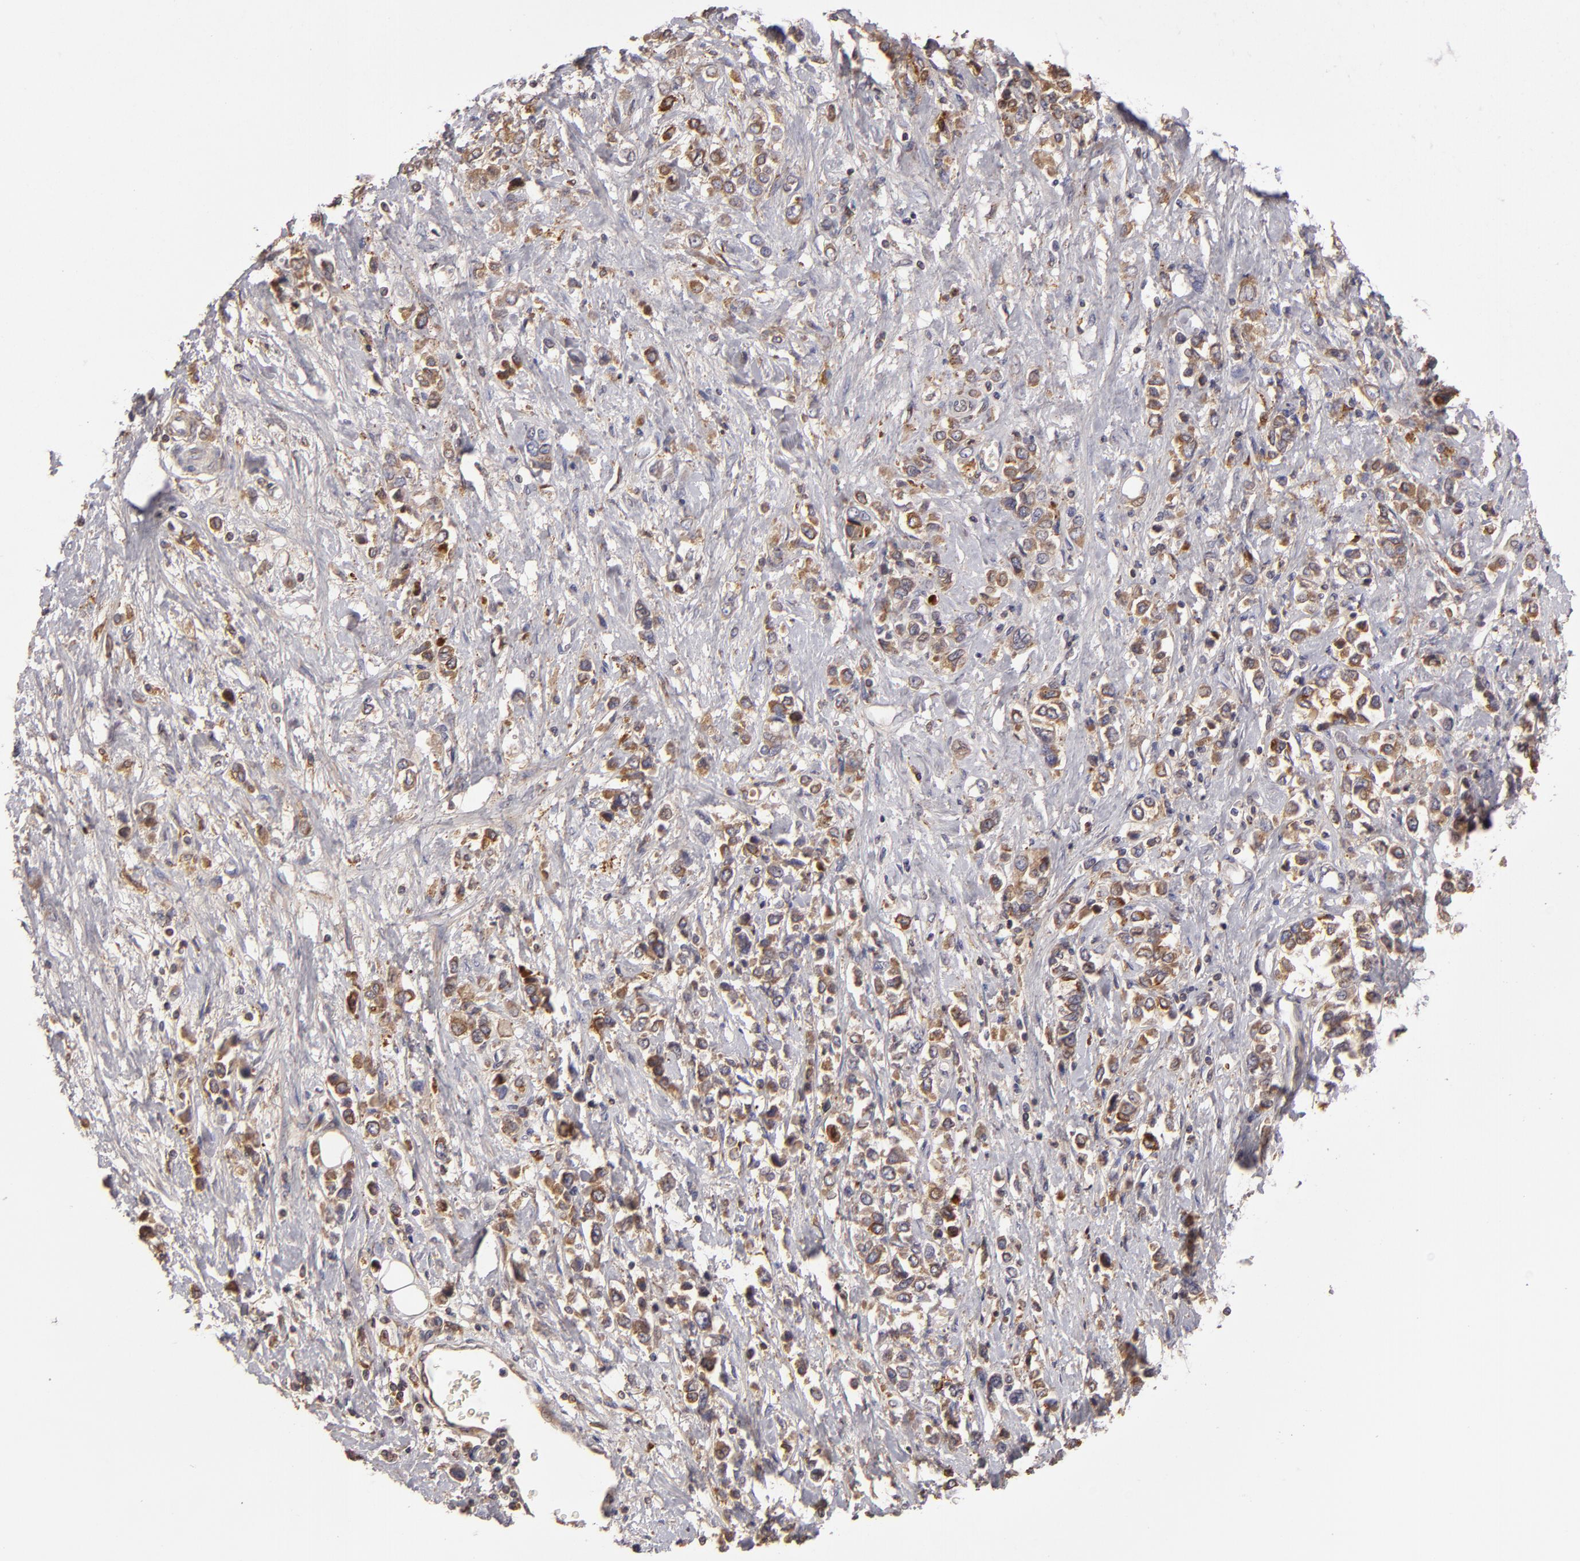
{"staining": {"intensity": "moderate", "quantity": ">75%", "location": "cytoplasmic/membranous"}, "tissue": "stomach cancer", "cell_type": "Tumor cells", "image_type": "cancer", "snomed": [{"axis": "morphology", "description": "Adenocarcinoma, NOS"}, {"axis": "topography", "description": "Stomach, upper"}], "caption": "A micrograph of stomach cancer (adenocarcinoma) stained for a protein shows moderate cytoplasmic/membranous brown staining in tumor cells. (IHC, brightfield microscopy, high magnification).", "gene": "CFB", "patient": {"sex": "male", "age": 76}}